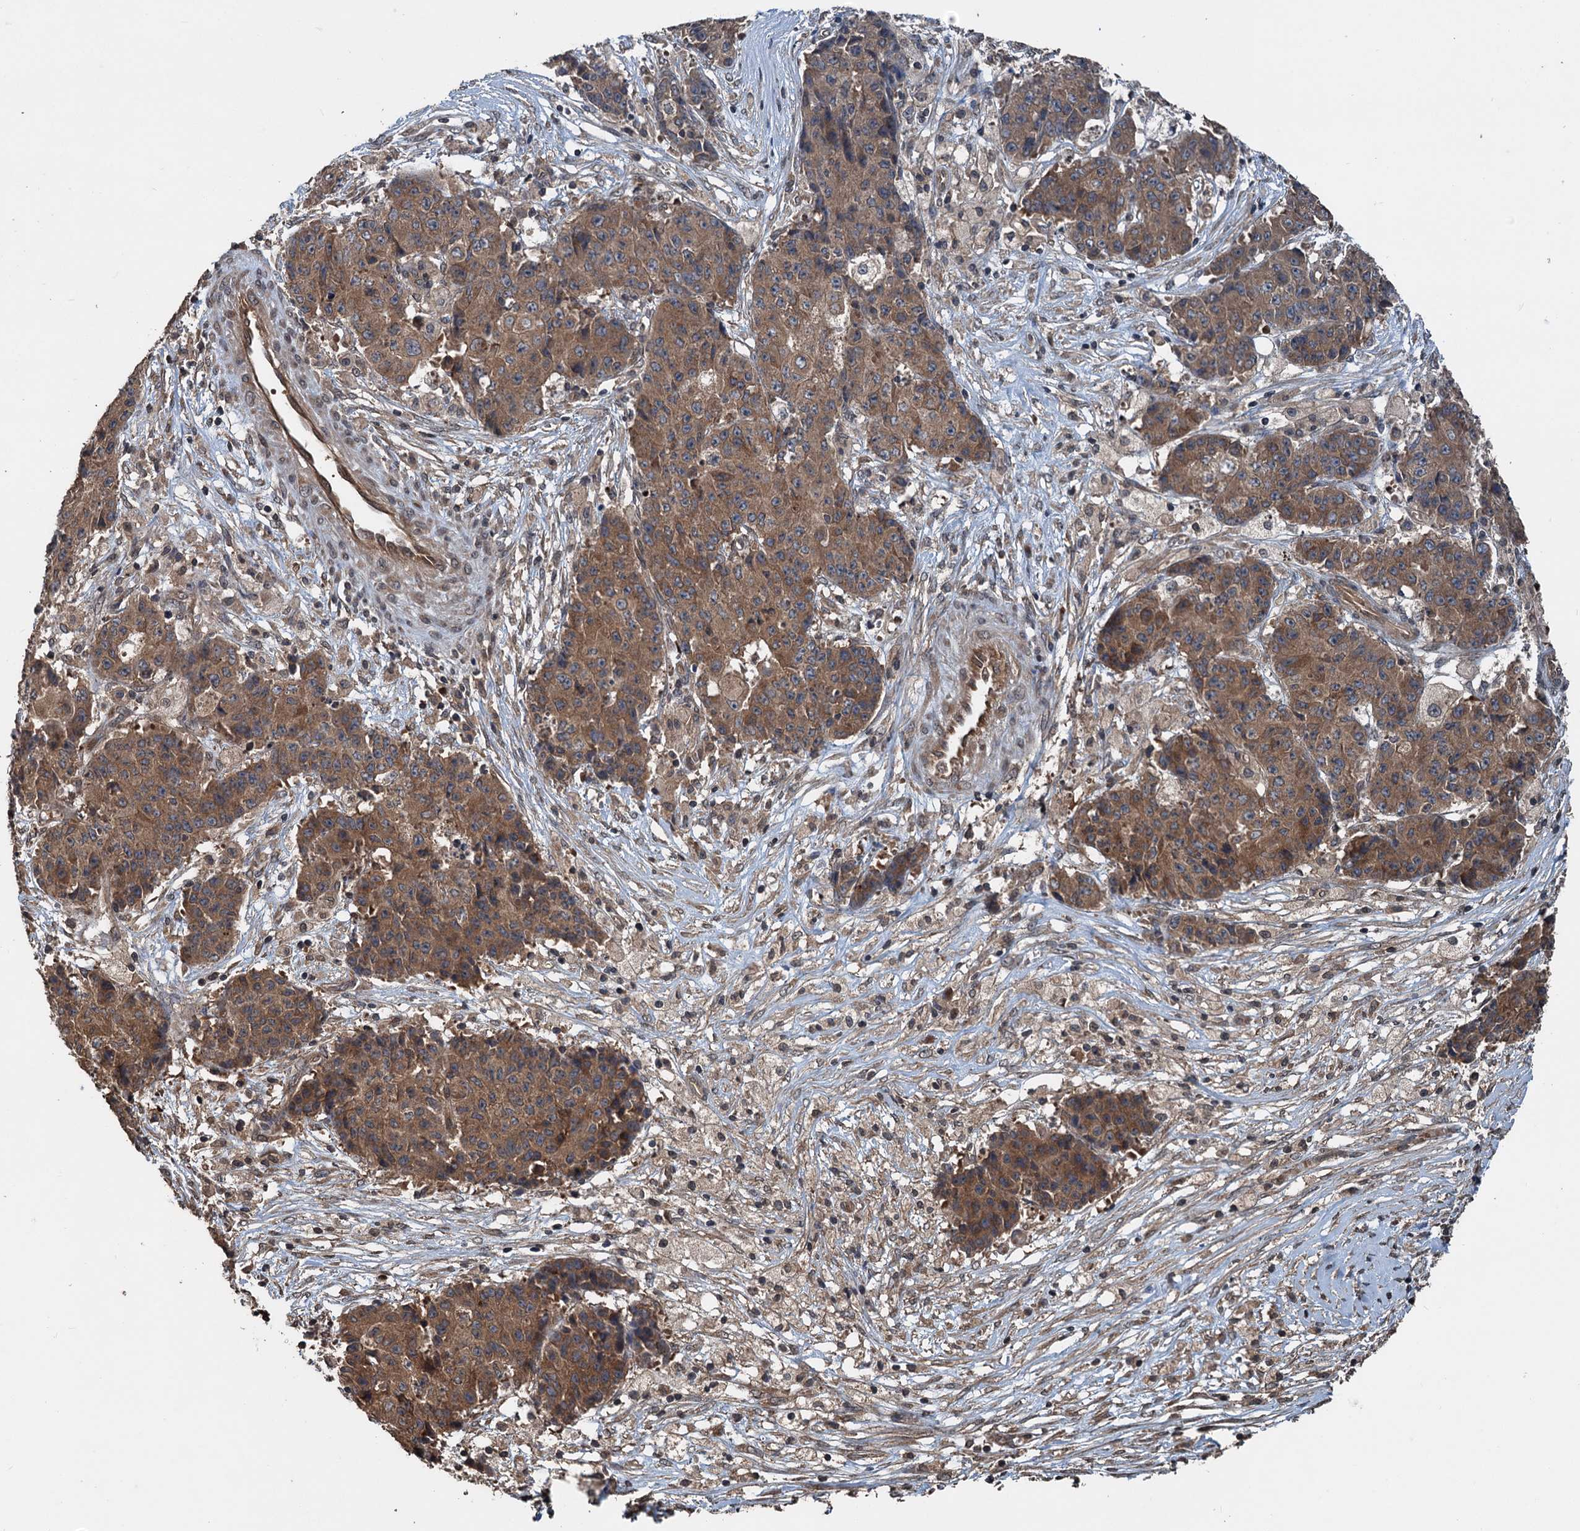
{"staining": {"intensity": "moderate", "quantity": ">75%", "location": "cytoplasmic/membranous"}, "tissue": "ovarian cancer", "cell_type": "Tumor cells", "image_type": "cancer", "snomed": [{"axis": "morphology", "description": "Carcinoma, endometroid"}, {"axis": "topography", "description": "Ovary"}], "caption": "An image showing moderate cytoplasmic/membranous staining in approximately >75% of tumor cells in endometroid carcinoma (ovarian), as visualized by brown immunohistochemical staining.", "gene": "N4BP2L2", "patient": {"sex": "female", "age": 42}}